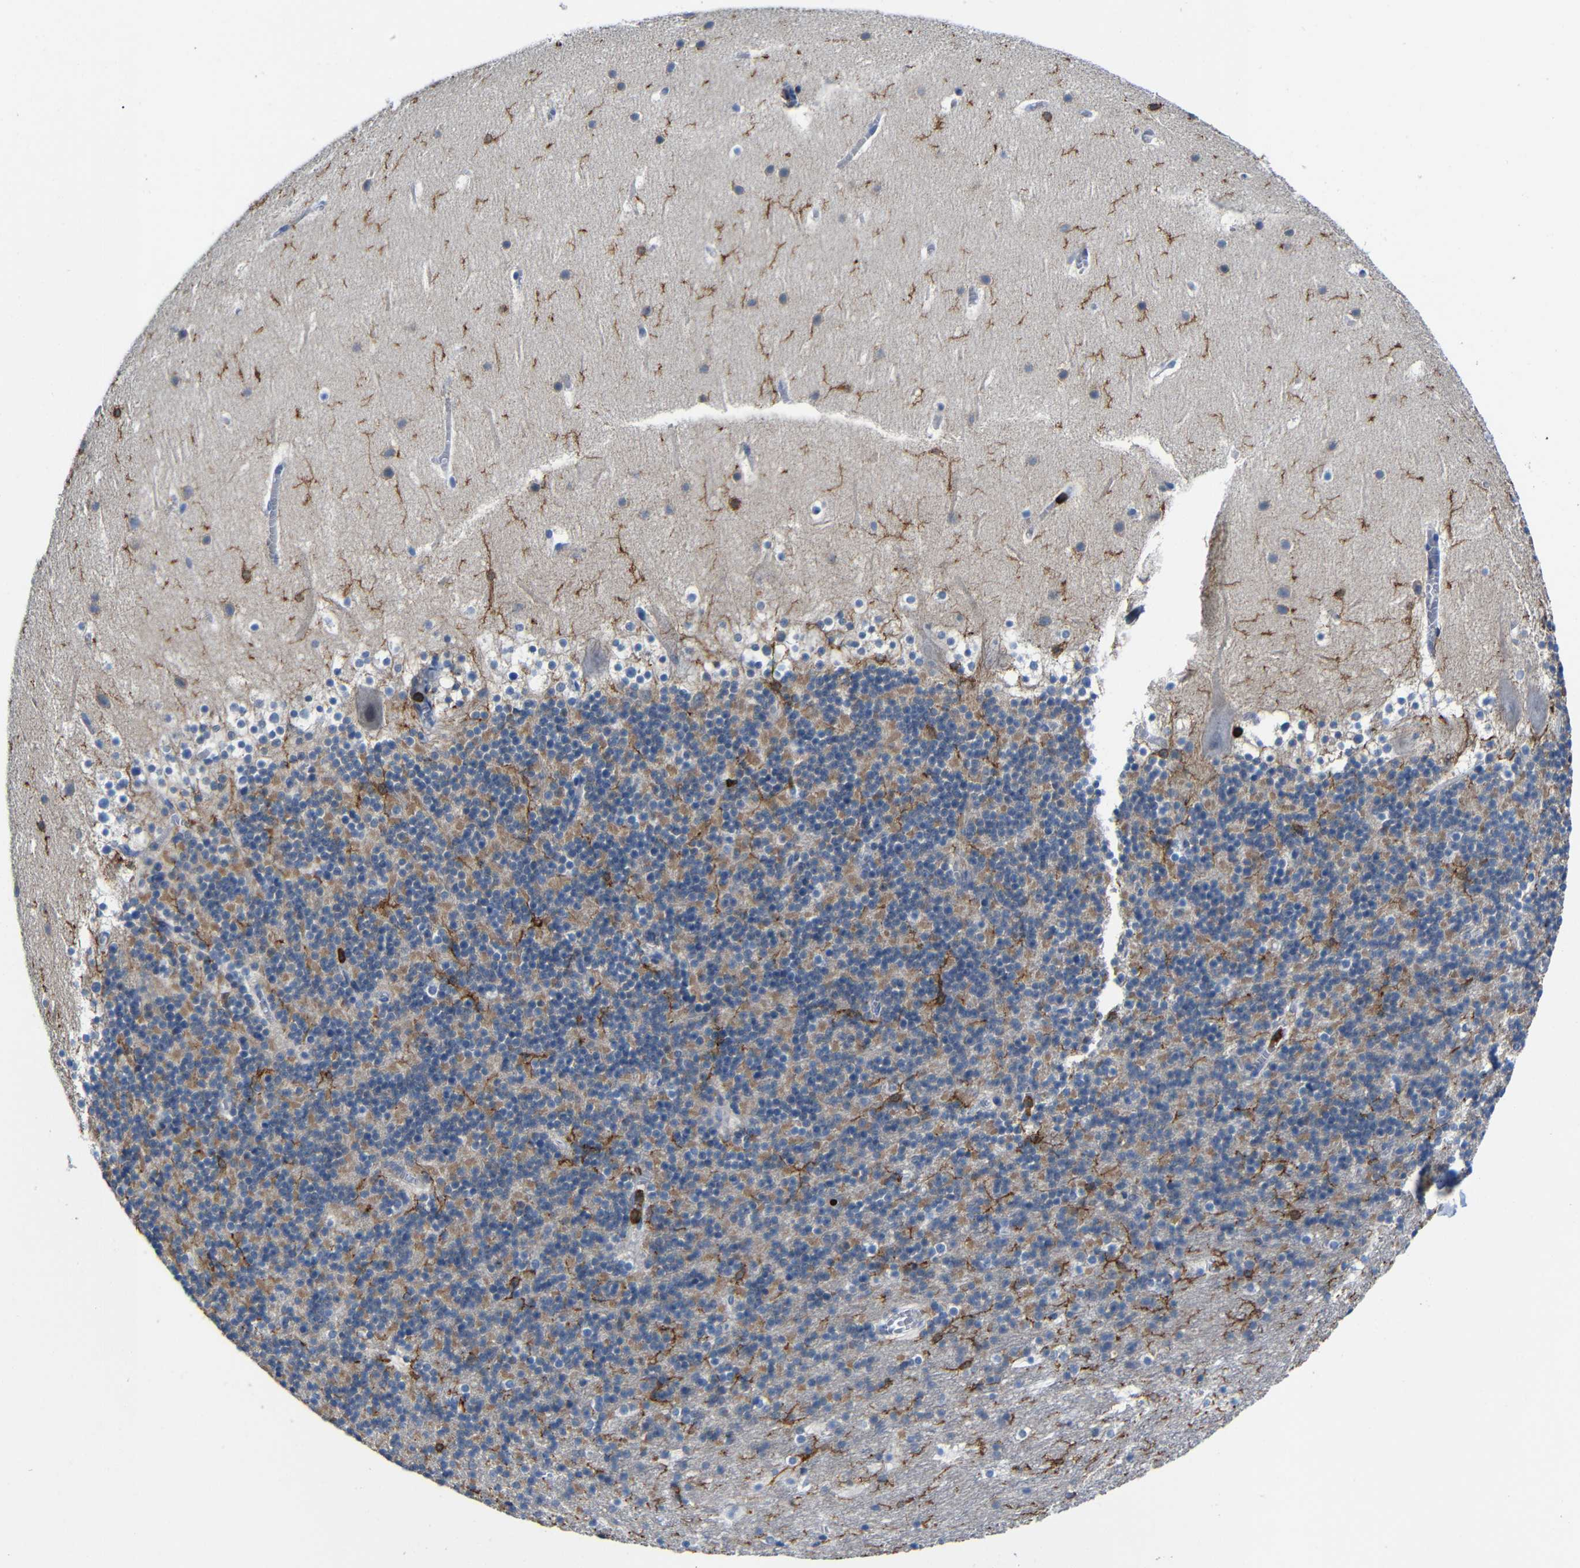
{"staining": {"intensity": "moderate", "quantity": "25%-75%", "location": "cytoplasmic/membranous"}, "tissue": "cerebellum", "cell_type": "Cells in granular layer", "image_type": "normal", "snomed": [{"axis": "morphology", "description": "Normal tissue, NOS"}, {"axis": "topography", "description": "Cerebellum"}], "caption": "Protein expression analysis of normal cerebellum shows moderate cytoplasmic/membranous expression in approximately 25%-75% of cells in granular layer. Ihc stains the protein in brown and the nuclei are stained blue.", "gene": "P2RY12", "patient": {"sex": "male", "age": 45}}